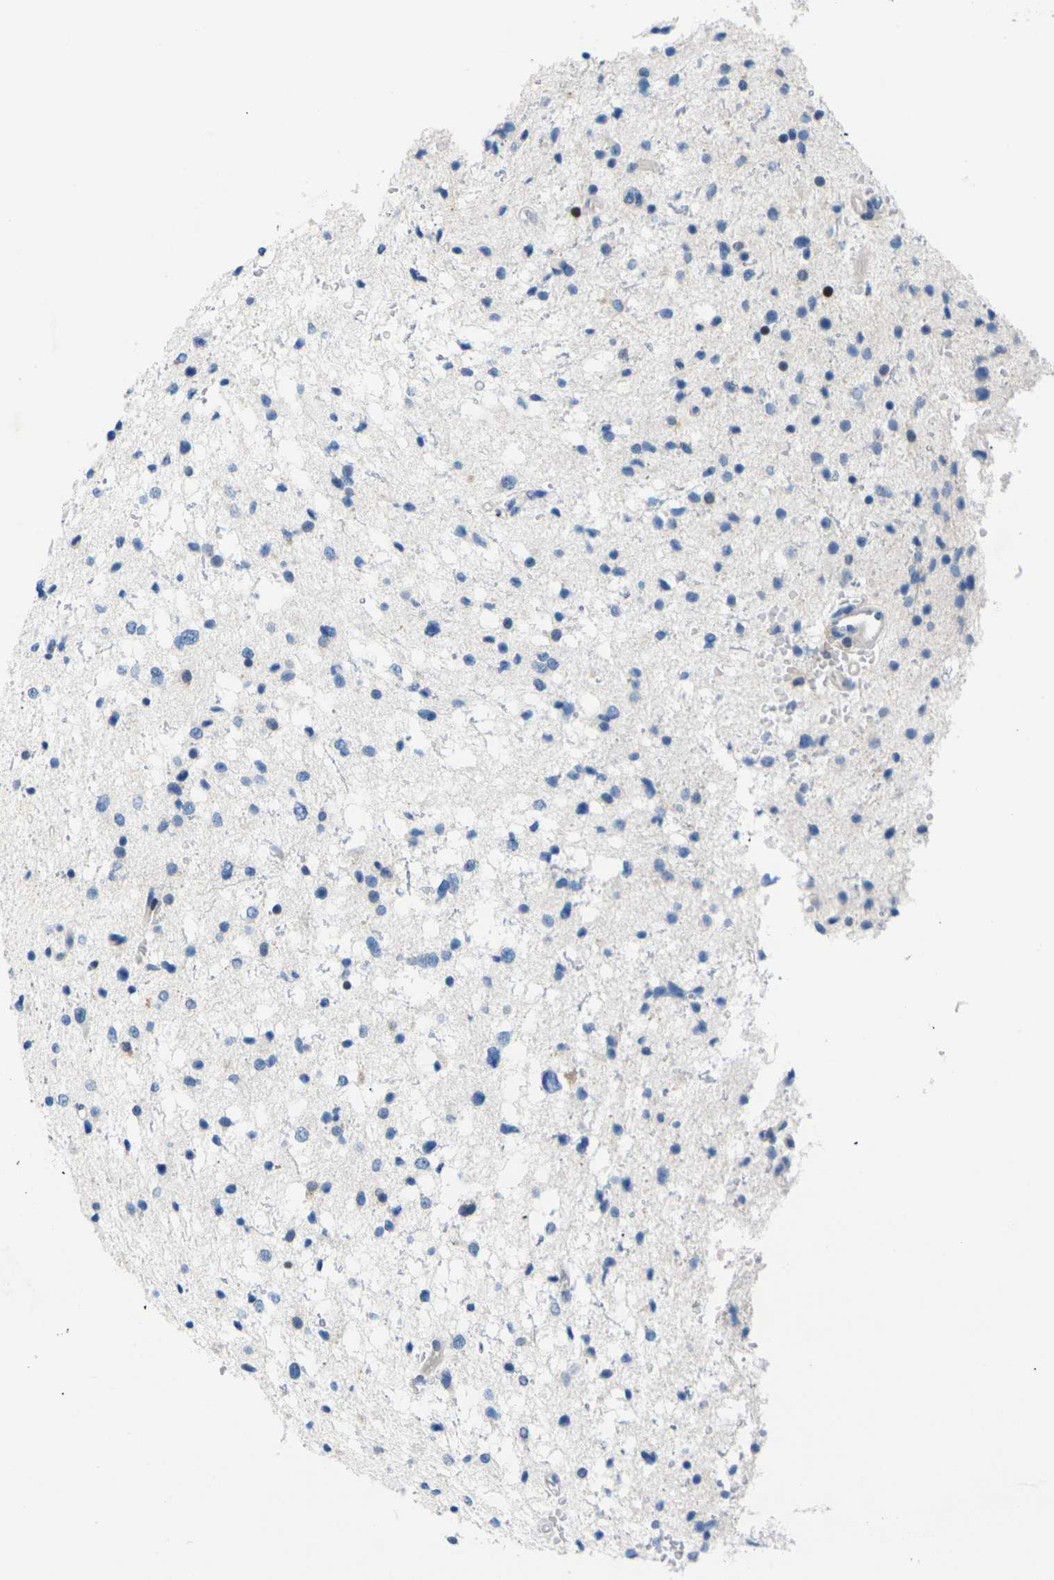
{"staining": {"intensity": "strong", "quantity": "<25%", "location": "nuclear"}, "tissue": "glioma", "cell_type": "Tumor cells", "image_type": "cancer", "snomed": [{"axis": "morphology", "description": "Glioma, malignant, Low grade"}, {"axis": "topography", "description": "Brain"}], "caption": "Human malignant glioma (low-grade) stained for a protein (brown) reveals strong nuclear positive positivity in approximately <25% of tumor cells.", "gene": "RPS6KA3", "patient": {"sex": "female", "age": 37}}